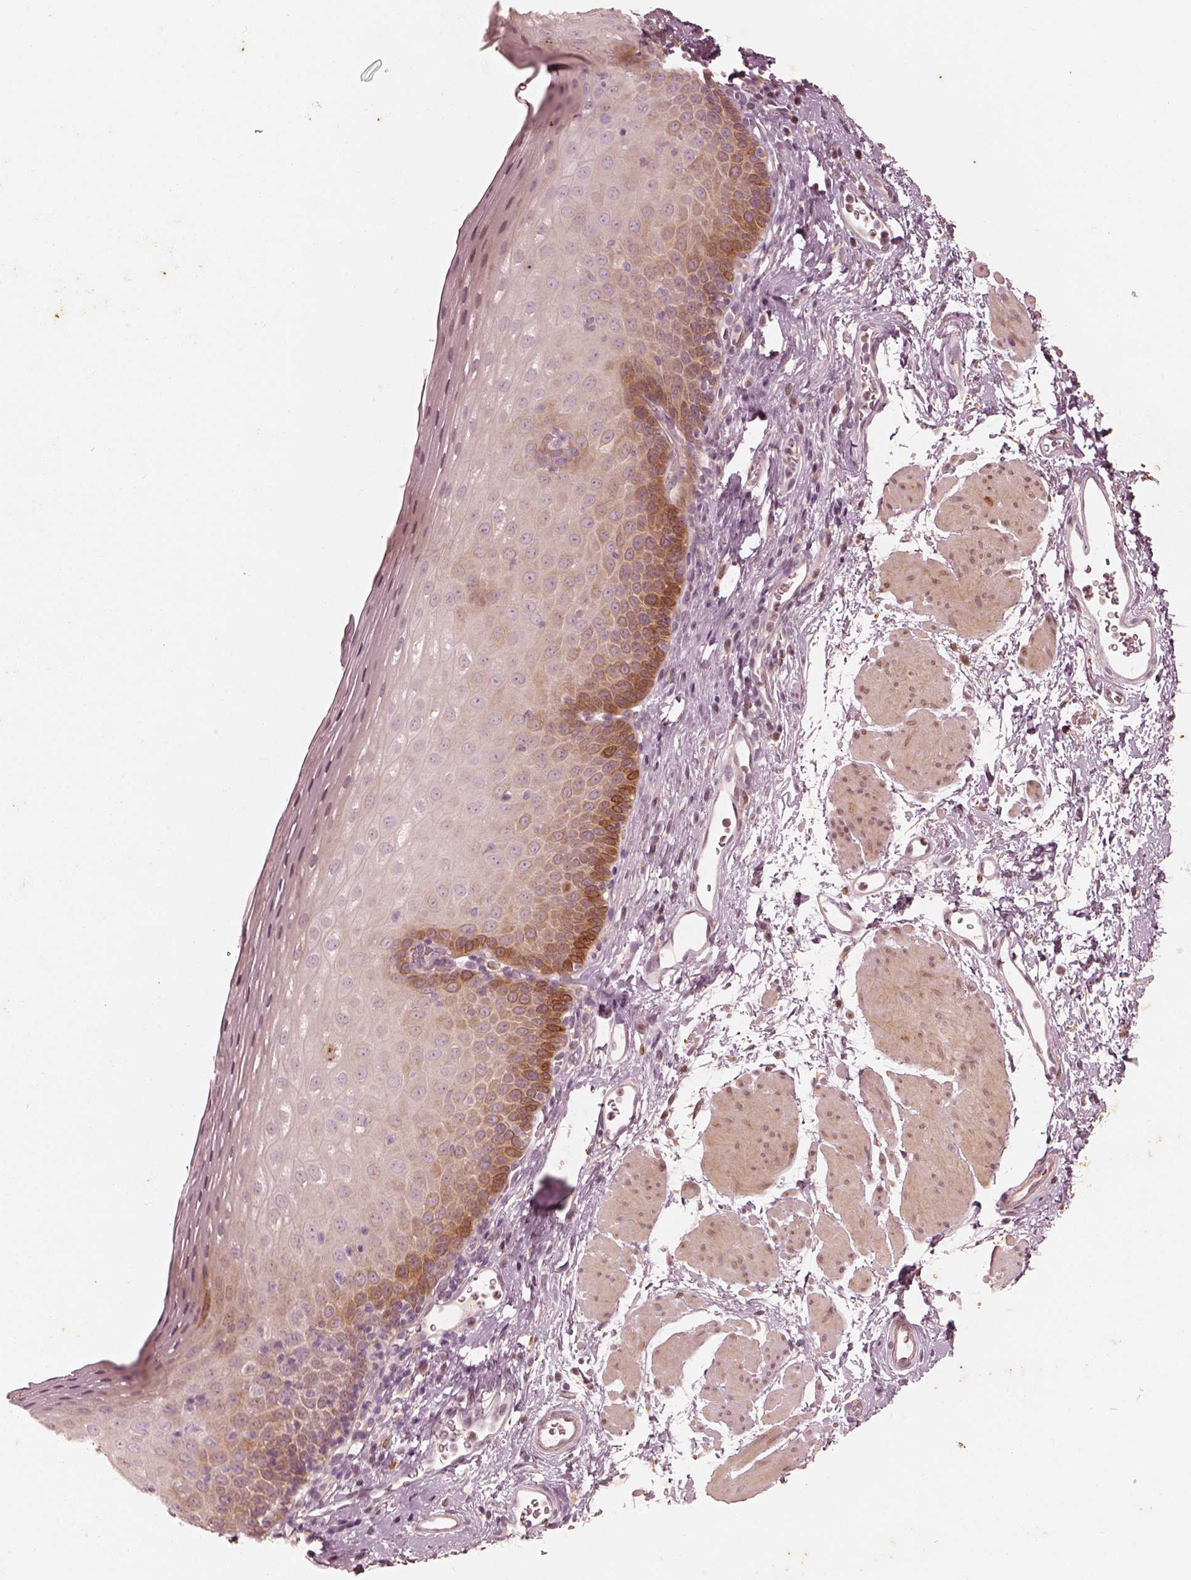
{"staining": {"intensity": "moderate", "quantity": "<25%", "location": "cytoplasmic/membranous"}, "tissue": "esophagus", "cell_type": "Squamous epithelial cells", "image_type": "normal", "snomed": [{"axis": "morphology", "description": "Normal tissue, NOS"}, {"axis": "topography", "description": "Esophagus"}], "caption": "Approximately <25% of squamous epithelial cells in unremarkable human esophagus reveal moderate cytoplasmic/membranous protein positivity as visualized by brown immunohistochemical staining.", "gene": "WLS", "patient": {"sex": "female", "age": 64}}